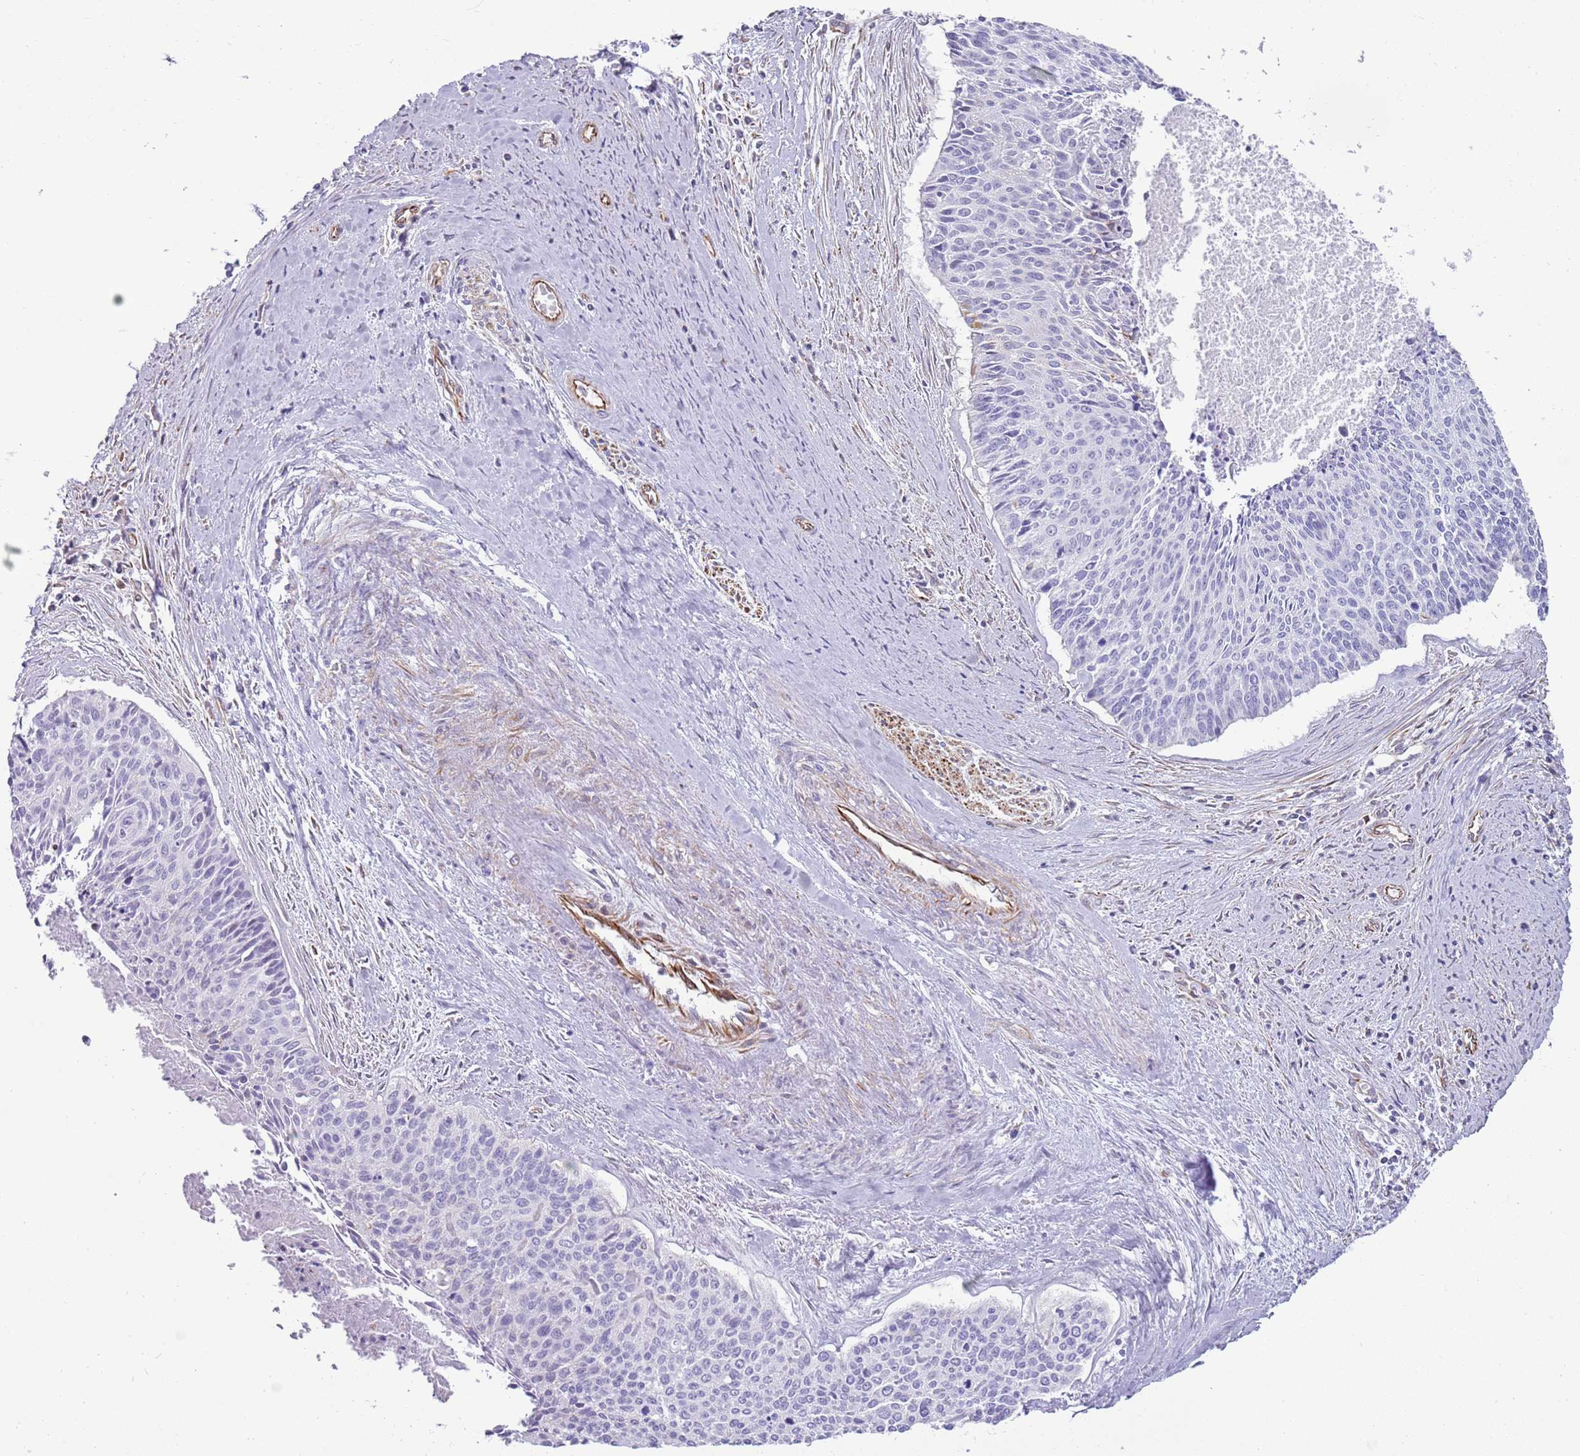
{"staining": {"intensity": "negative", "quantity": "none", "location": "none"}, "tissue": "cervical cancer", "cell_type": "Tumor cells", "image_type": "cancer", "snomed": [{"axis": "morphology", "description": "Squamous cell carcinoma, NOS"}, {"axis": "topography", "description": "Cervix"}], "caption": "A micrograph of cervical squamous cell carcinoma stained for a protein demonstrates no brown staining in tumor cells.", "gene": "NBPF3", "patient": {"sex": "female", "age": 55}}